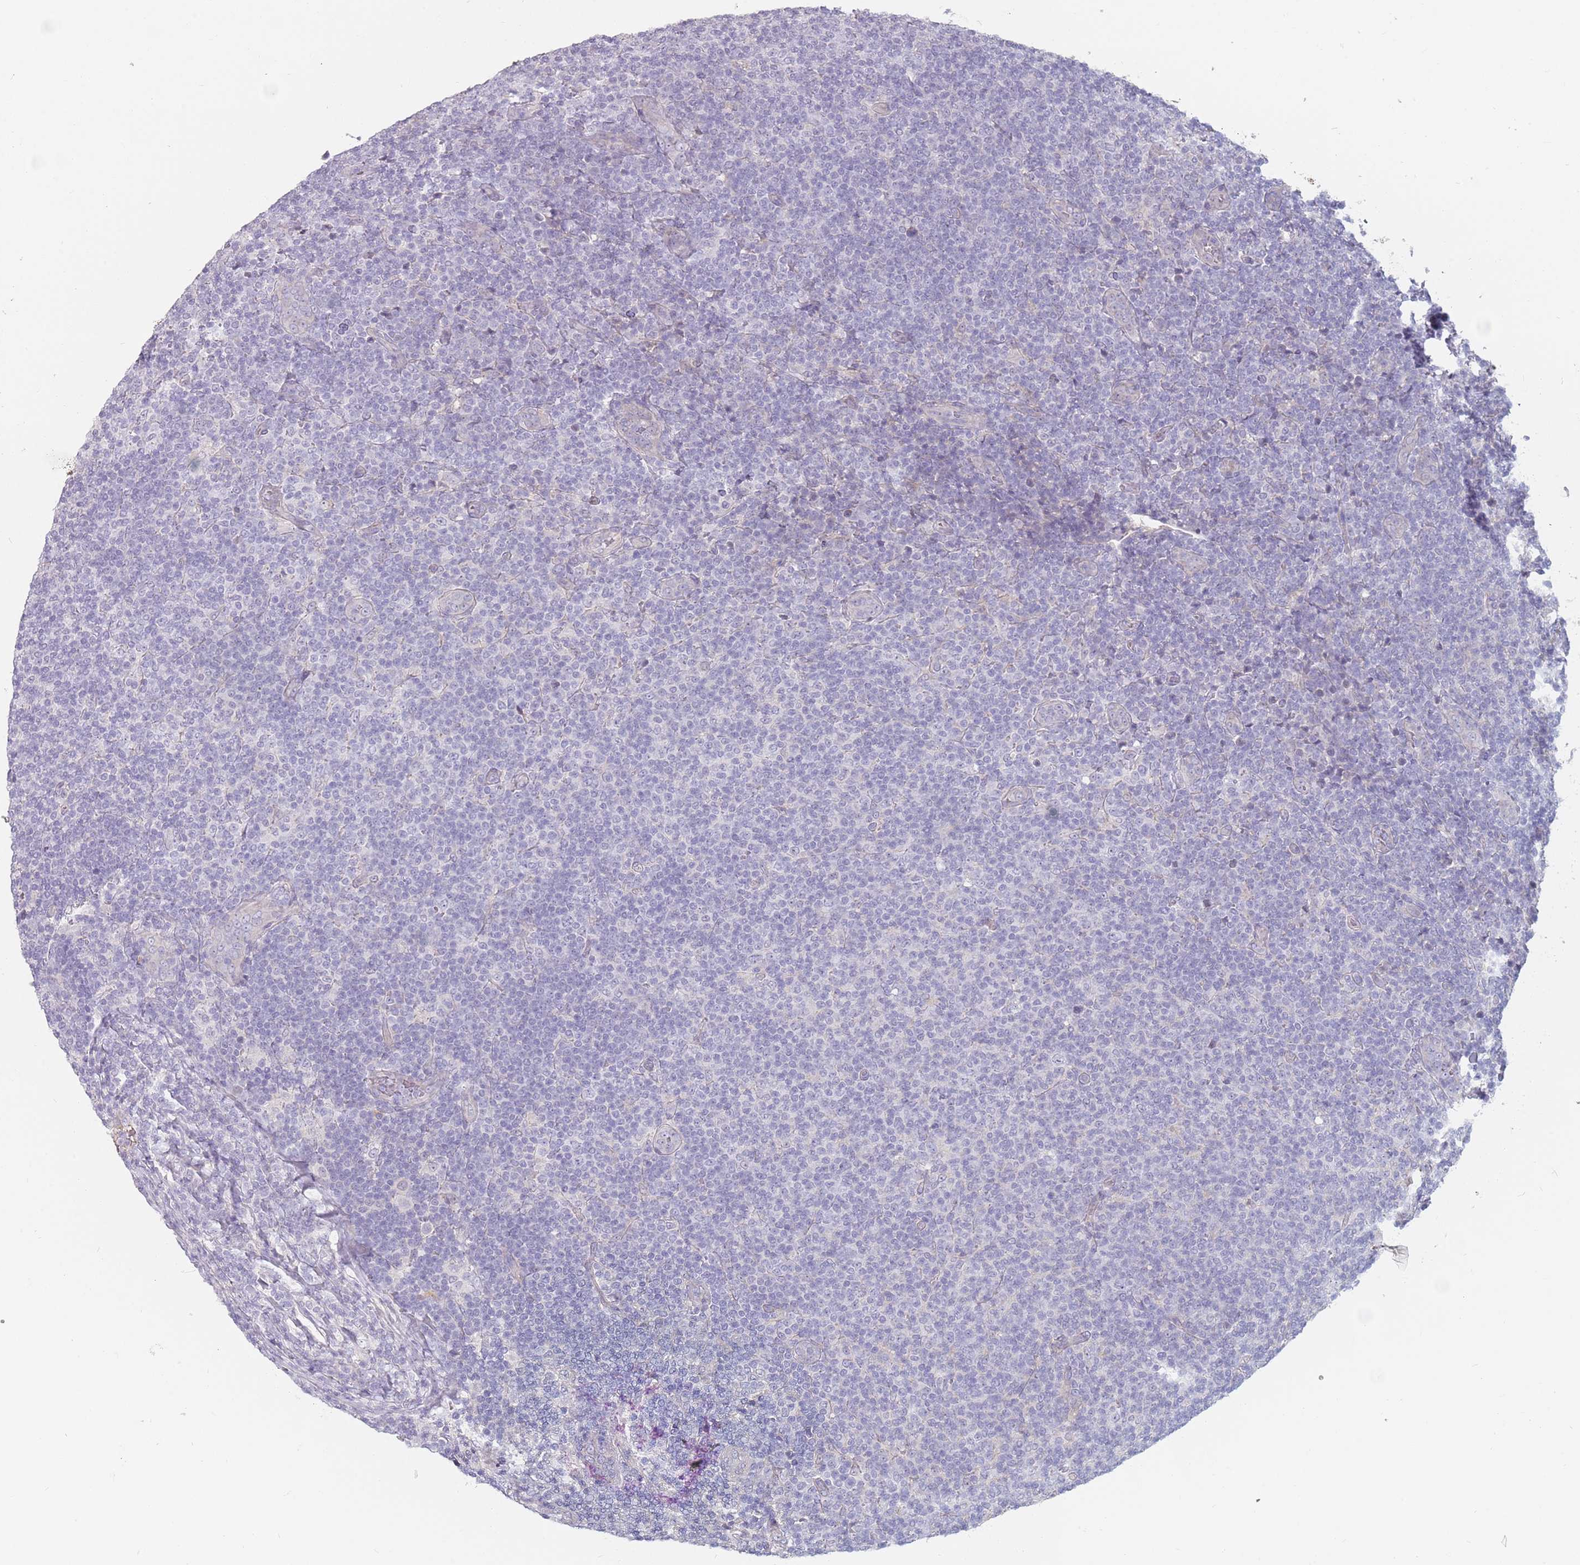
{"staining": {"intensity": "negative", "quantity": "none", "location": "none"}, "tissue": "lymphoma", "cell_type": "Tumor cells", "image_type": "cancer", "snomed": [{"axis": "morphology", "description": "Malignant lymphoma, non-Hodgkin's type, Low grade"}, {"axis": "topography", "description": "Lymph node"}], "caption": "High magnification brightfield microscopy of low-grade malignant lymphoma, non-Hodgkin's type stained with DAB (3,3'-diaminobenzidine) (brown) and counterstained with hematoxylin (blue): tumor cells show no significant positivity. (Immunohistochemistry, brightfield microscopy, high magnification).", "gene": "DDX4", "patient": {"sex": "male", "age": 66}}